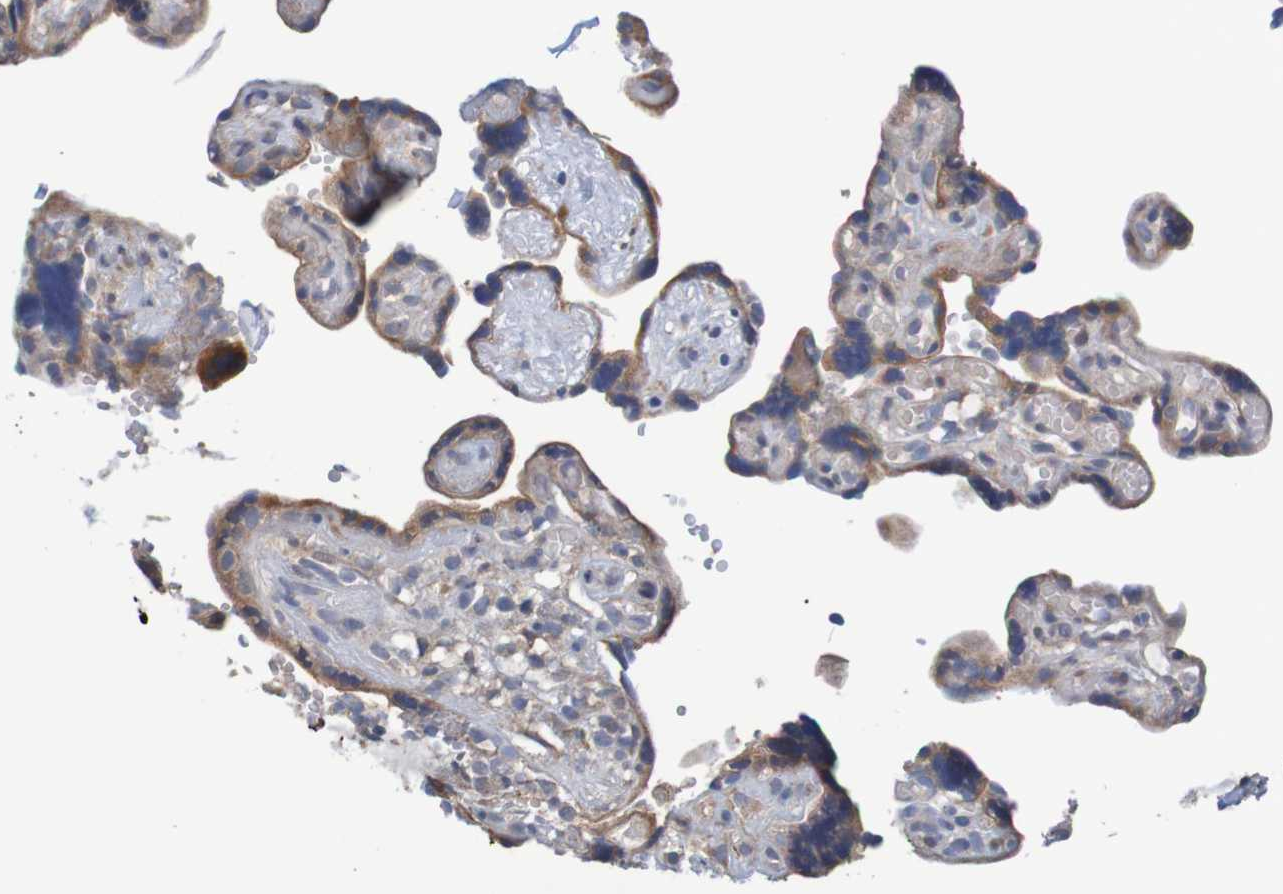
{"staining": {"intensity": "moderate", "quantity": "25%-75%", "location": "cytoplasmic/membranous"}, "tissue": "placenta", "cell_type": "Decidual cells", "image_type": "normal", "snomed": [{"axis": "morphology", "description": "Normal tissue, NOS"}, {"axis": "topography", "description": "Placenta"}], "caption": "Immunohistochemical staining of benign human placenta exhibits medium levels of moderate cytoplasmic/membranous positivity in approximately 25%-75% of decidual cells. (DAB = brown stain, brightfield microscopy at high magnification).", "gene": "CLDN18", "patient": {"sex": "female", "age": 30}}